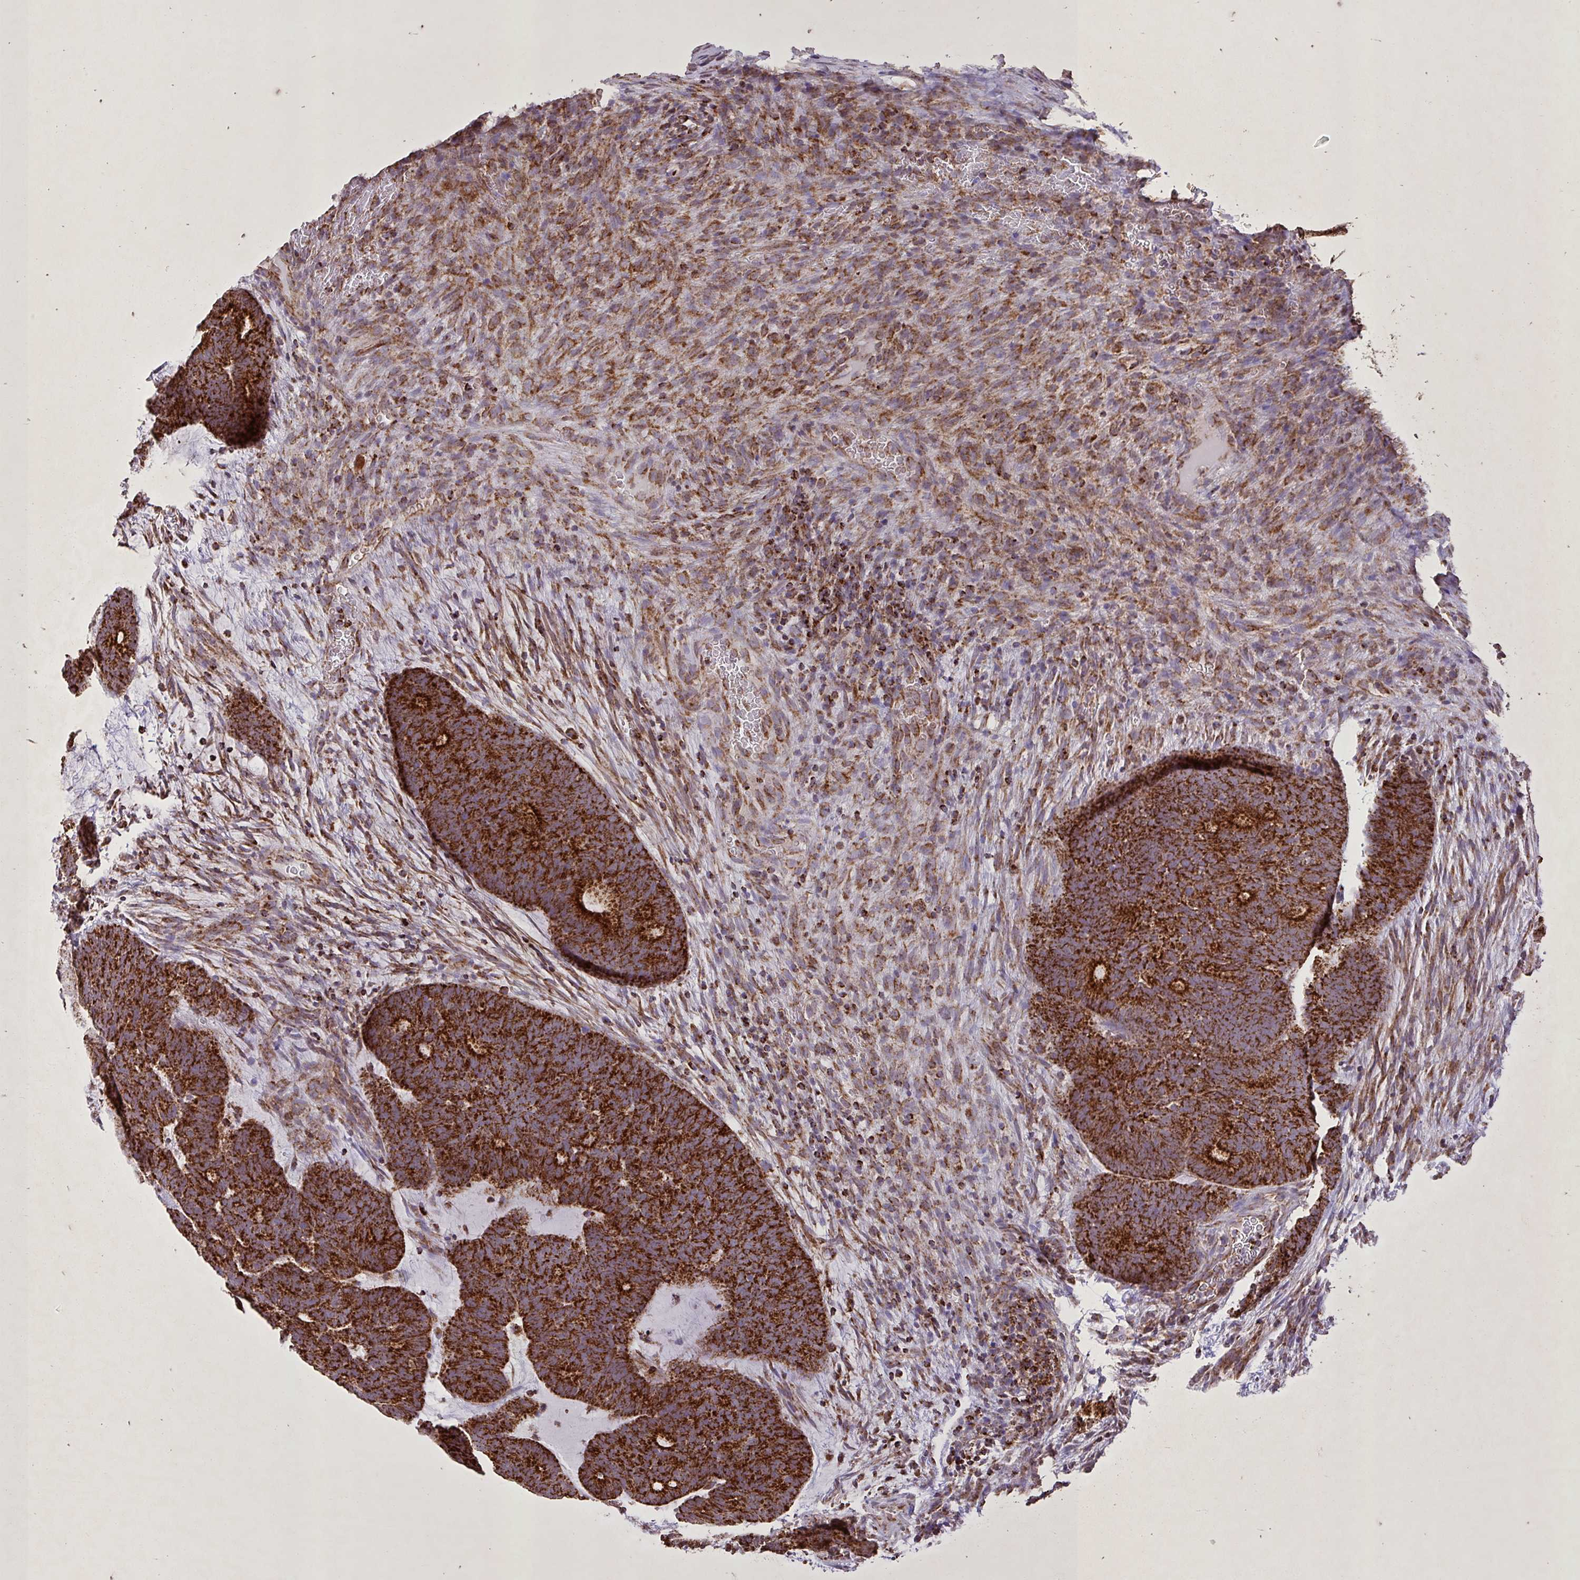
{"staining": {"intensity": "strong", "quantity": ">75%", "location": "cytoplasmic/membranous"}, "tissue": "head and neck cancer", "cell_type": "Tumor cells", "image_type": "cancer", "snomed": [{"axis": "morphology", "description": "Adenocarcinoma, NOS"}, {"axis": "topography", "description": "Head-Neck"}], "caption": "Adenocarcinoma (head and neck) was stained to show a protein in brown. There is high levels of strong cytoplasmic/membranous staining in approximately >75% of tumor cells.", "gene": "AGK", "patient": {"sex": "female", "age": 81}}